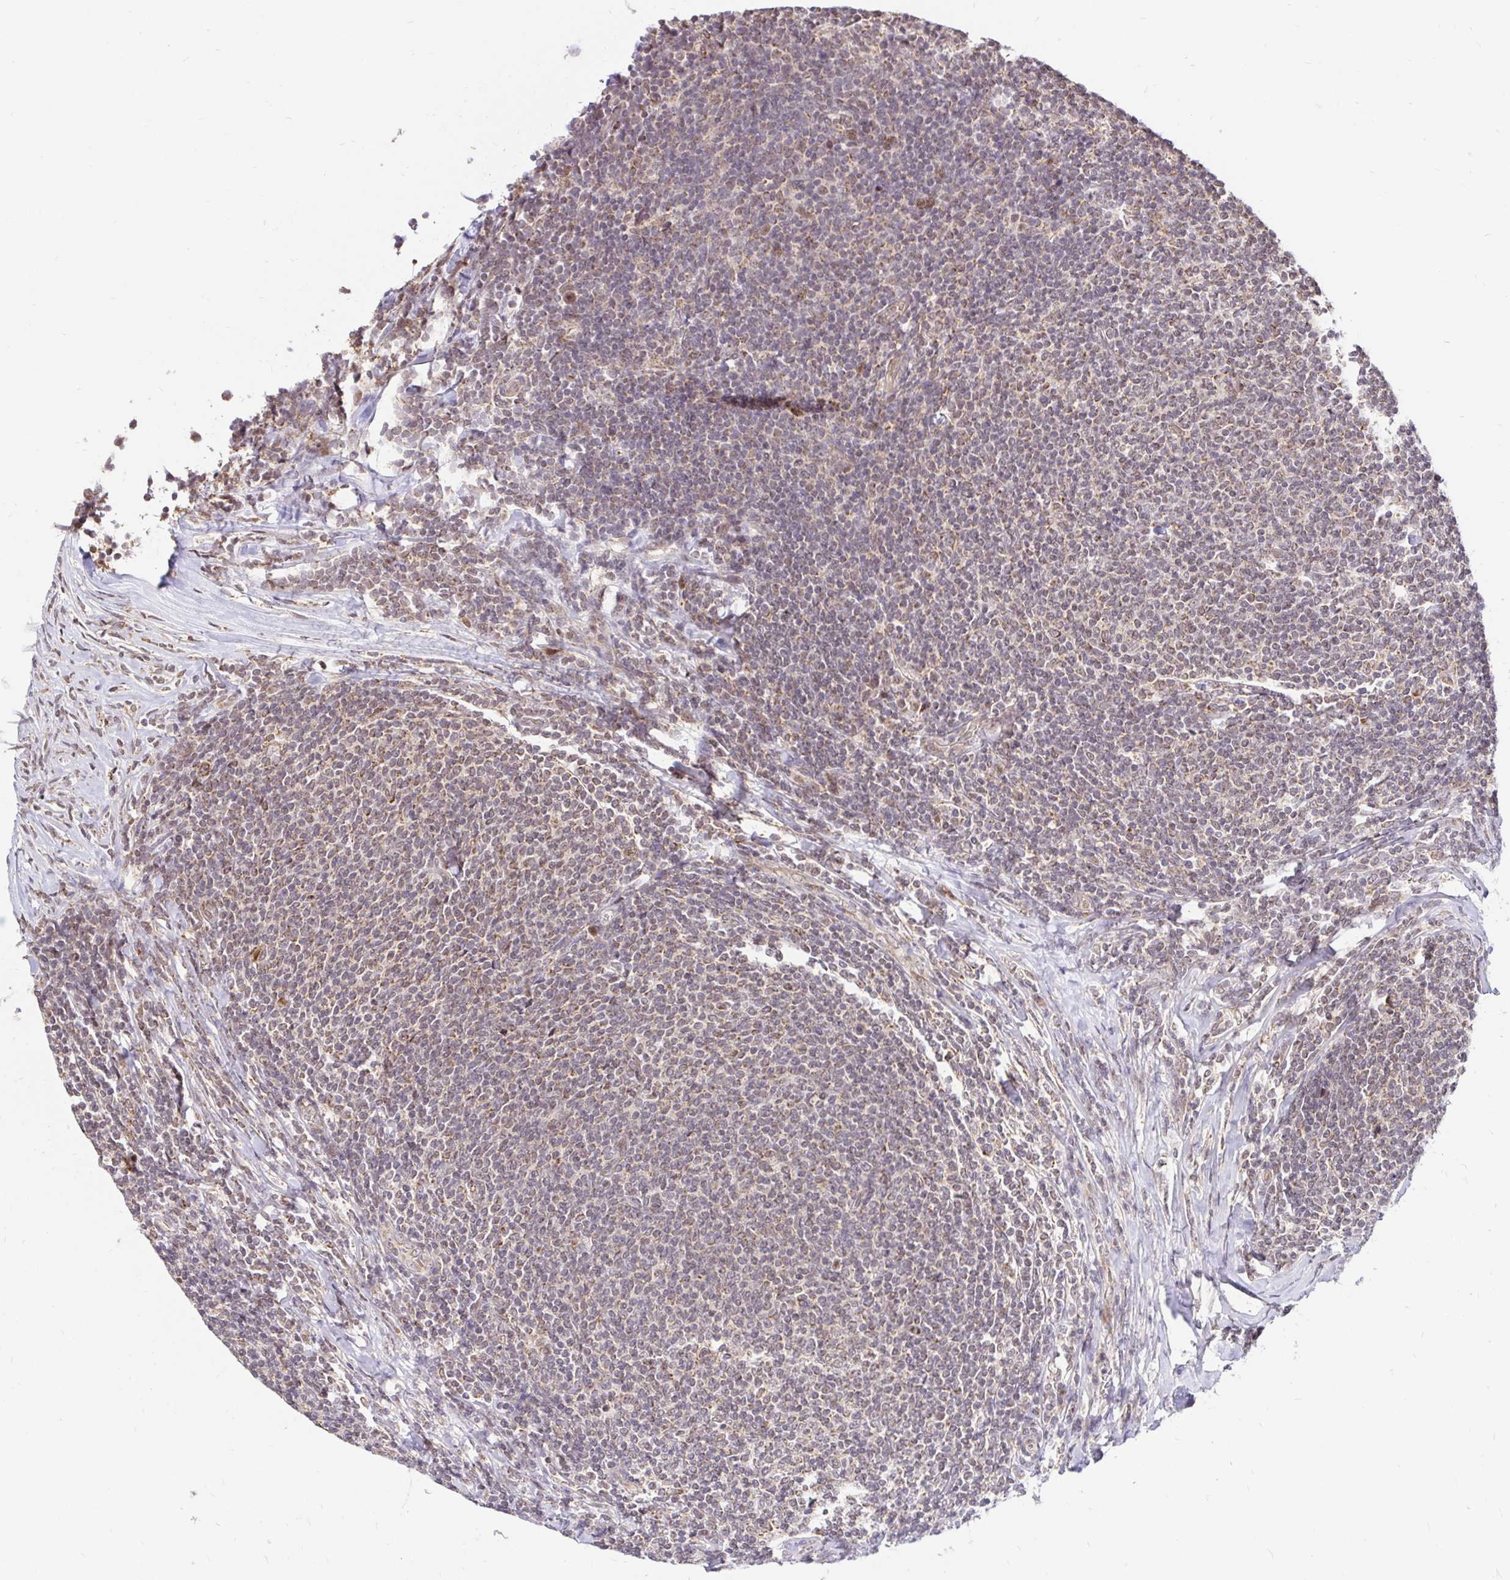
{"staining": {"intensity": "moderate", "quantity": "25%-75%", "location": "cytoplasmic/membranous"}, "tissue": "lymphoma", "cell_type": "Tumor cells", "image_type": "cancer", "snomed": [{"axis": "morphology", "description": "Malignant lymphoma, non-Hodgkin's type, Low grade"}, {"axis": "topography", "description": "Lymph node"}], "caption": "IHC staining of low-grade malignant lymphoma, non-Hodgkin's type, which displays medium levels of moderate cytoplasmic/membranous staining in approximately 25%-75% of tumor cells indicating moderate cytoplasmic/membranous protein staining. The staining was performed using DAB (3,3'-diaminobenzidine) (brown) for protein detection and nuclei were counterstained in hematoxylin (blue).", "gene": "TIMM50", "patient": {"sex": "male", "age": 52}}